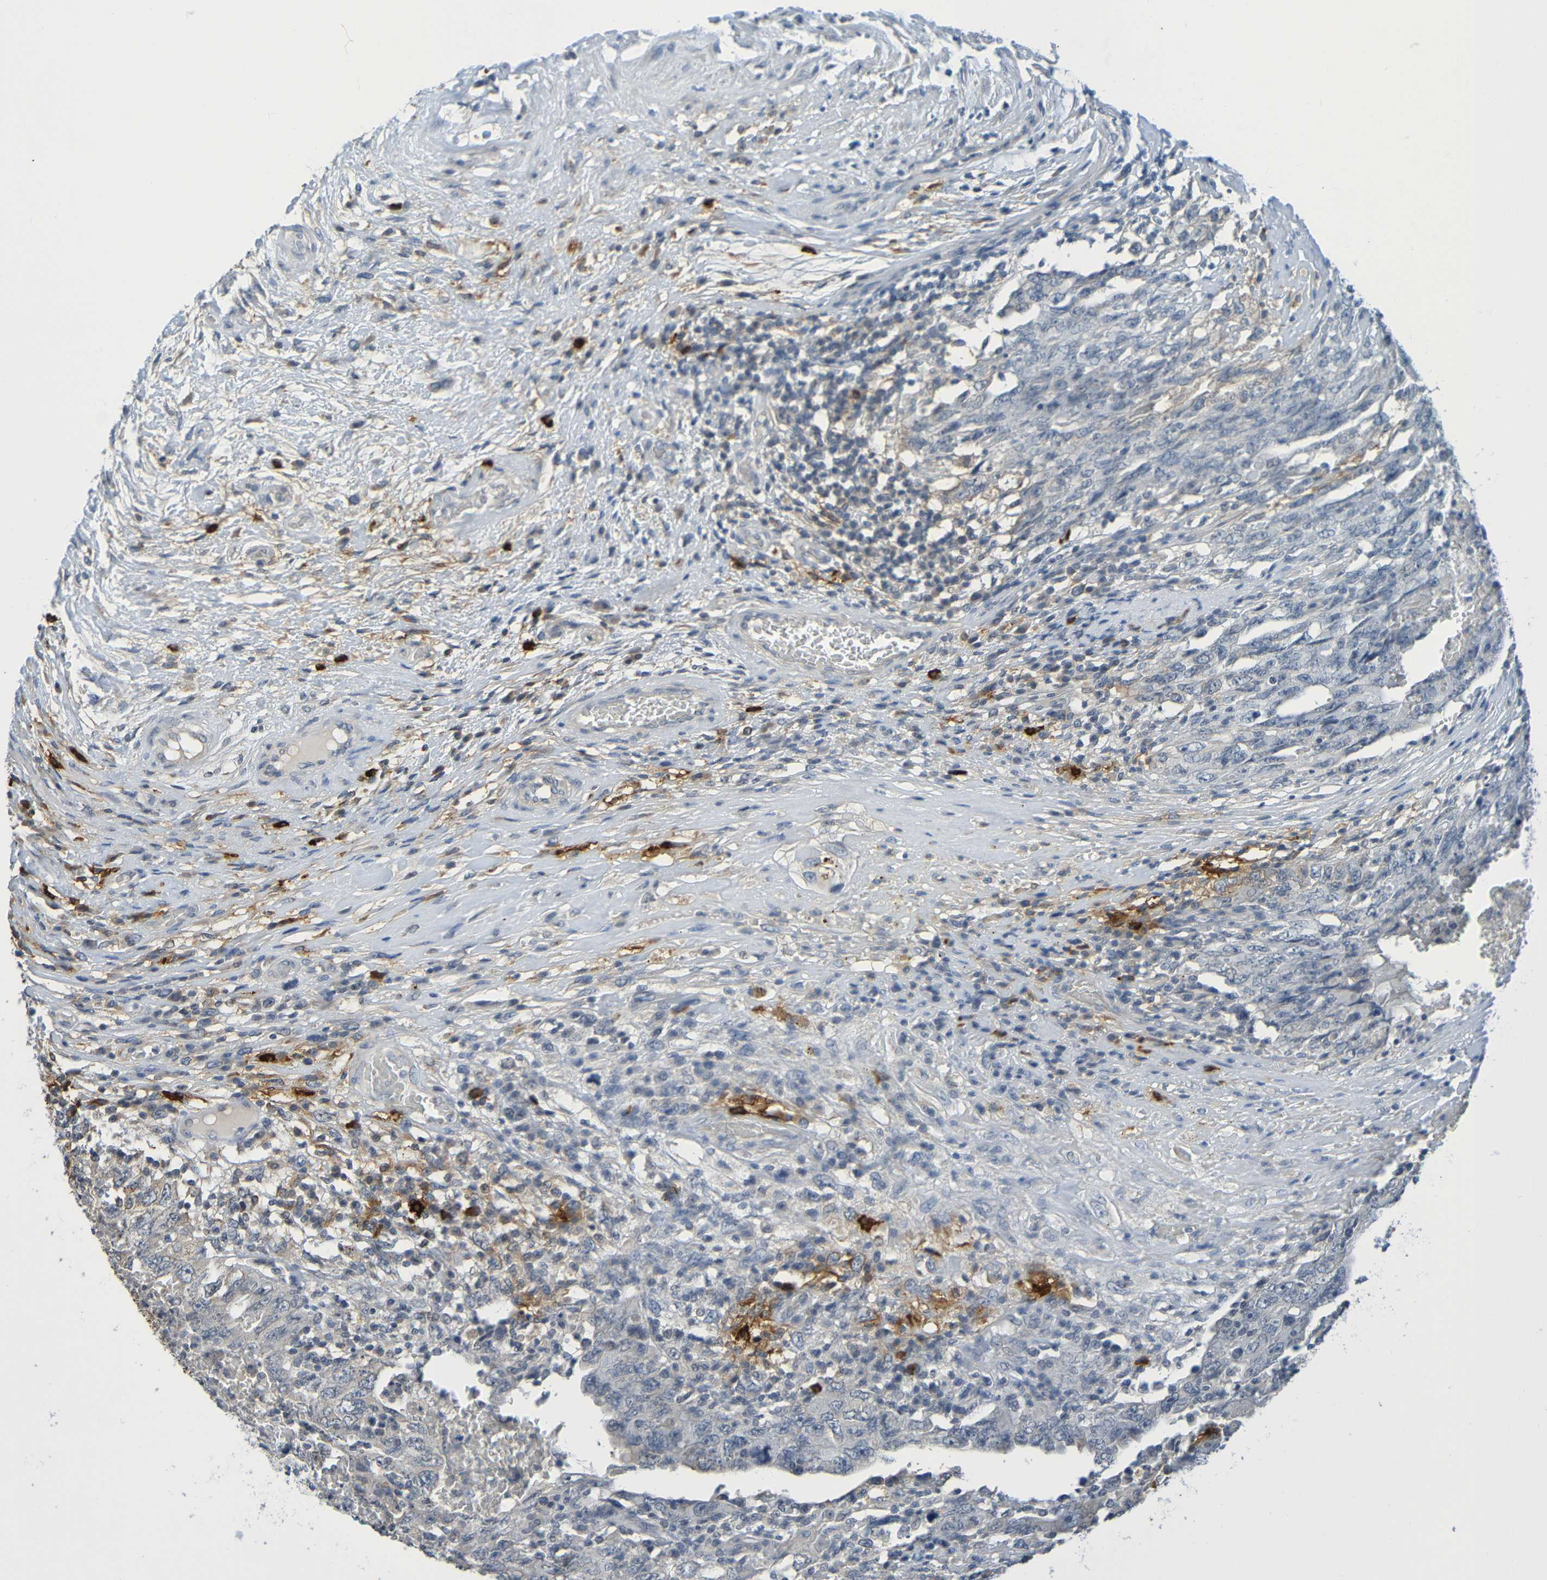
{"staining": {"intensity": "negative", "quantity": "none", "location": "none"}, "tissue": "testis cancer", "cell_type": "Tumor cells", "image_type": "cancer", "snomed": [{"axis": "morphology", "description": "Carcinoma, Embryonal, NOS"}, {"axis": "topography", "description": "Testis"}], "caption": "An image of embryonal carcinoma (testis) stained for a protein reveals no brown staining in tumor cells. (Stains: DAB IHC with hematoxylin counter stain, Microscopy: brightfield microscopy at high magnification).", "gene": "C3AR1", "patient": {"sex": "male", "age": 26}}